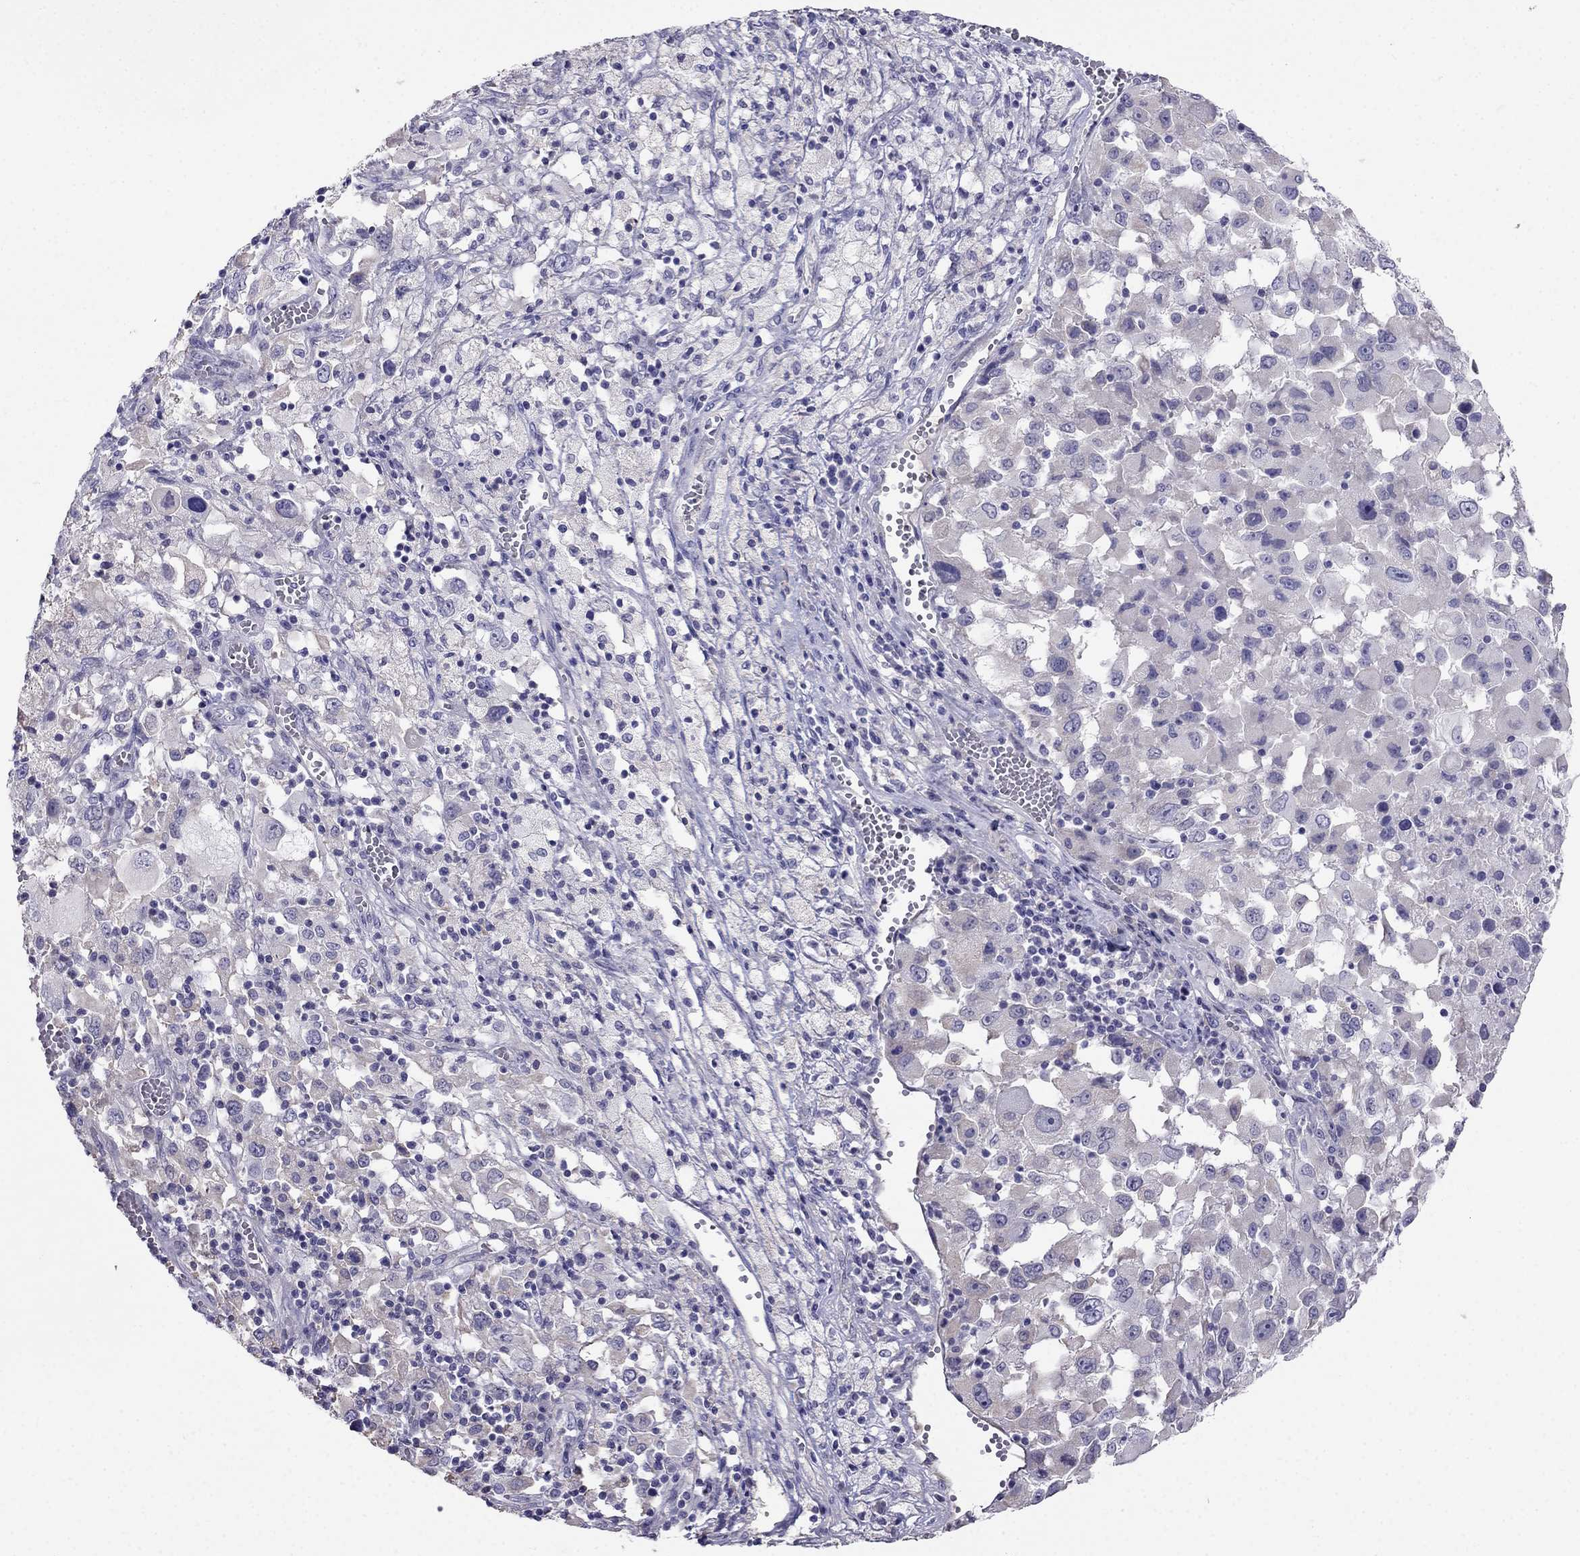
{"staining": {"intensity": "negative", "quantity": "none", "location": "none"}, "tissue": "melanoma", "cell_type": "Tumor cells", "image_type": "cancer", "snomed": [{"axis": "morphology", "description": "Malignant melanoma, Metastatic site"}, {"axis": "topography", "description": "Soft tissue"}], "caption": "High magnification brightfield microscopy of malignant melanoma (metastatic site) stained with DAB (brown) and counterstained with hematoxylin (blue): tumor cells show no significant staining. Nuclei are stained in blue.", "gene": "TBC1D21", "patient": {"sex": "male", "age": 50}}